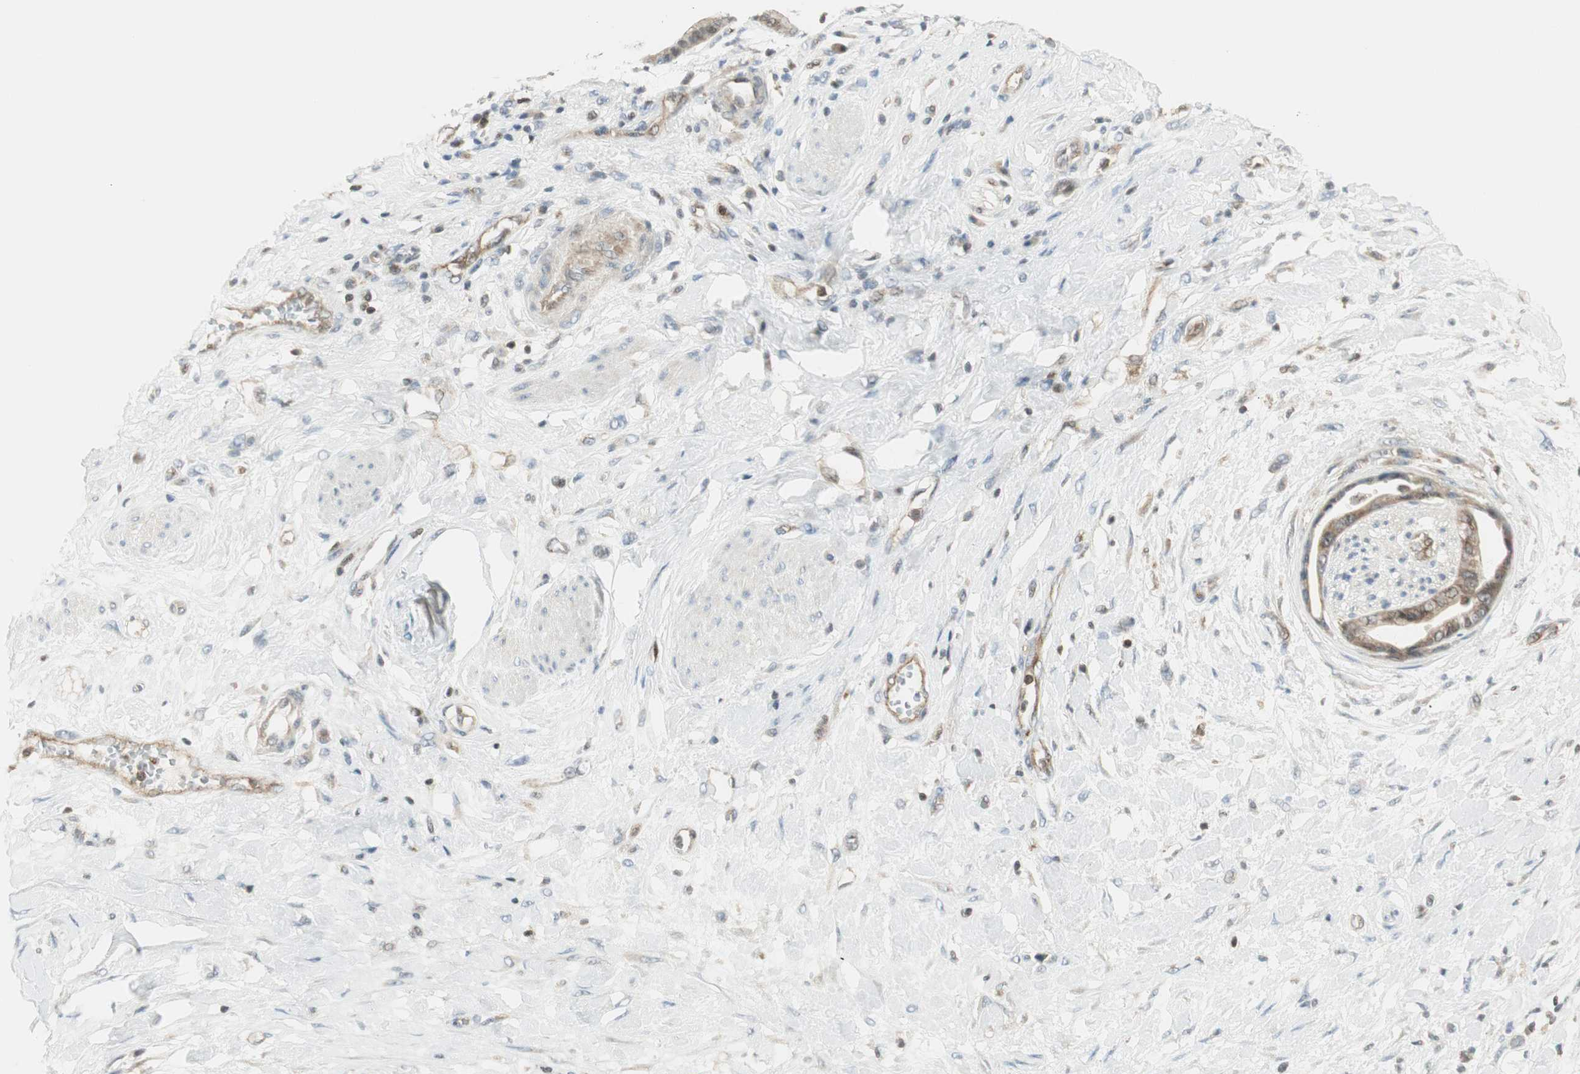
{"staining": {"intensity": "weak", "quantity": ">75%", "location": "cytoplasmic/membranous"}, "tissue": "pancreatic cancer", "cell_type": "Tumor cells", "image_type": "cancer", "snomed": [{"axis": "morphology", "description": "Adenocarcinoma, NOS"}, {"axis": "morphology", "description": "Adenocarcinoma, metastatic, NOS"}, {"axis": "topography", "description": "Lymph node"}, {"axis": "topography", "description": "Pancreas"}, {"axis": "topography", "description": "Duodenum"}], "caption": "A histopathology image showing weak cytoplasmic/membranous positivity in approximately >75% of tumor cells in pancreatic metastatic adenocarcinoma, as visualized by brown immunohistochemical staining.", "gene": "PPP1CA", "patient": {"sex": "female", "age": 64}}